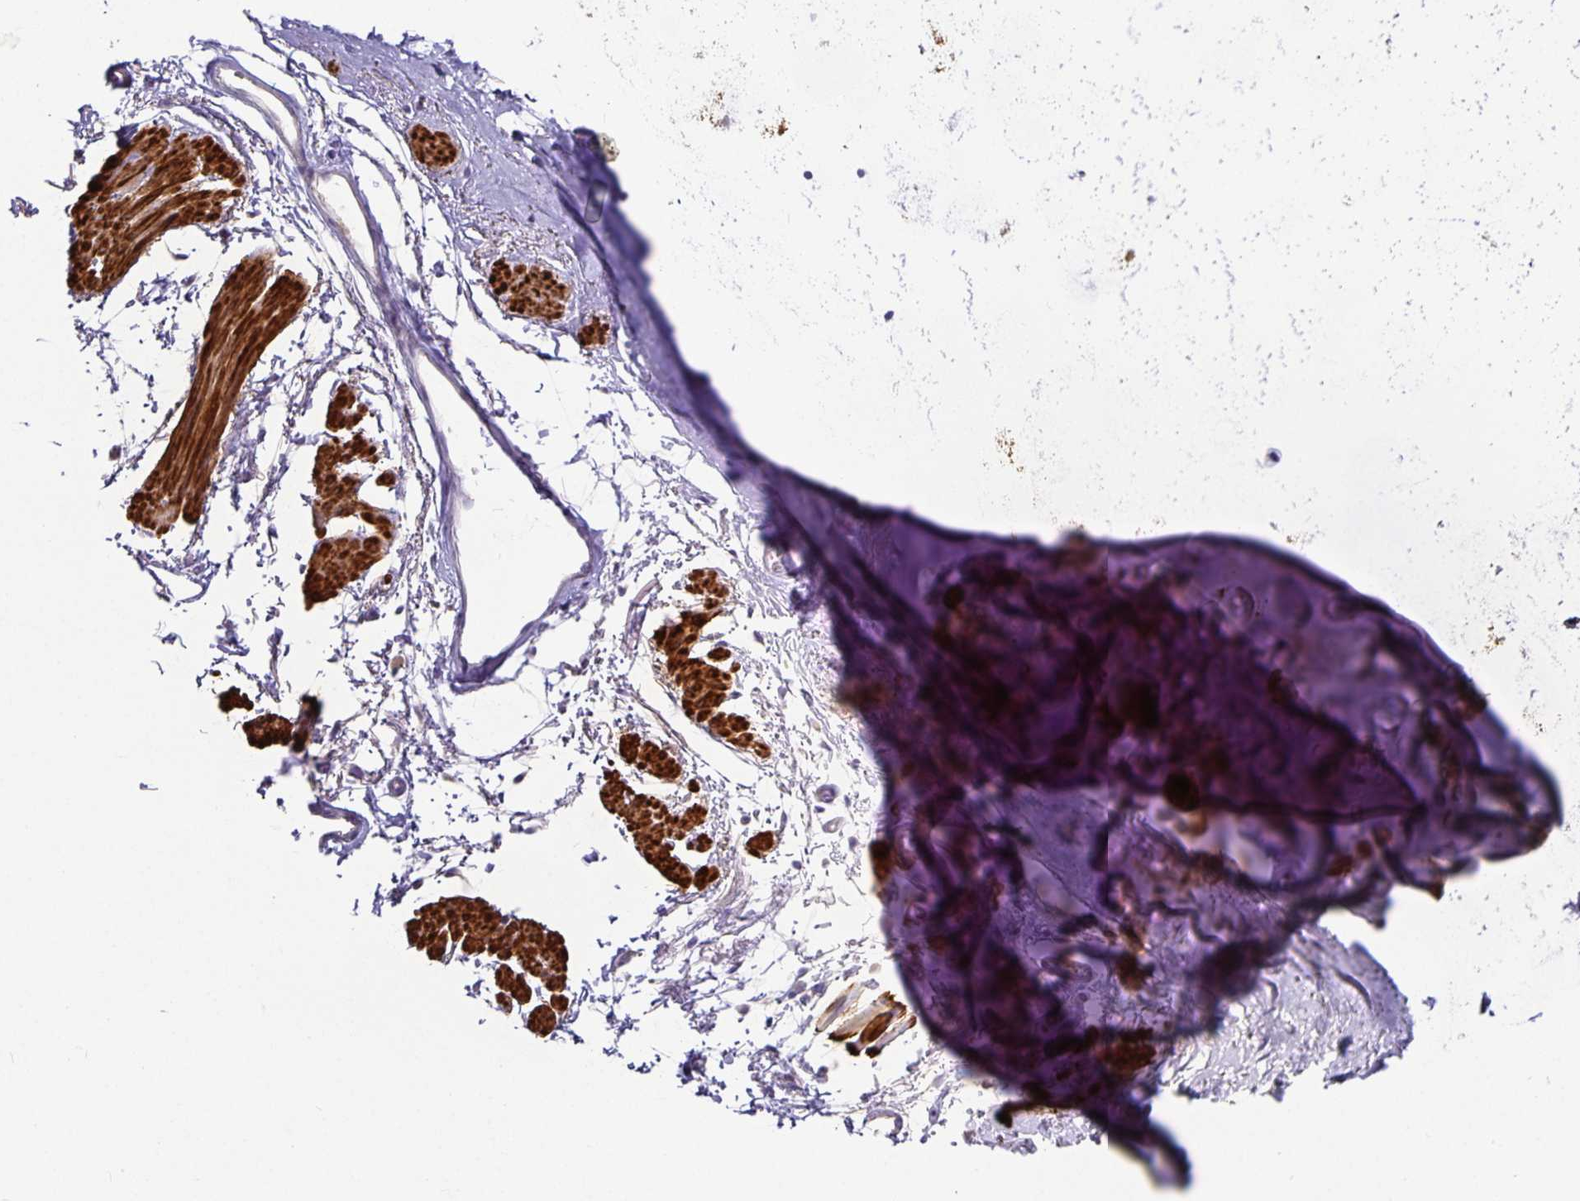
{"staining": {"intensity": "strong", "quantity": ">75%", "location": "cytoplasmic/membranous"}, "tissue": "soft tissue", "cell_type": "Chondrocytes", "image_type": "normal", "snomed": [{"axis": "morphology", "description": "Normal tissue, NOS"}, {"axis": "topography", "description": "Cartilage tissue"}, {"axis": "topography", "description": "Bronchus"}], "caption": "About >75% of chondrocytes in benign soft tissue reveal strong cytoplasmic/membranous protein staining as visualized by brown immunohistochemical staining.", "gene": "CA12", "patient": {"sex": "female", "age": 79}}